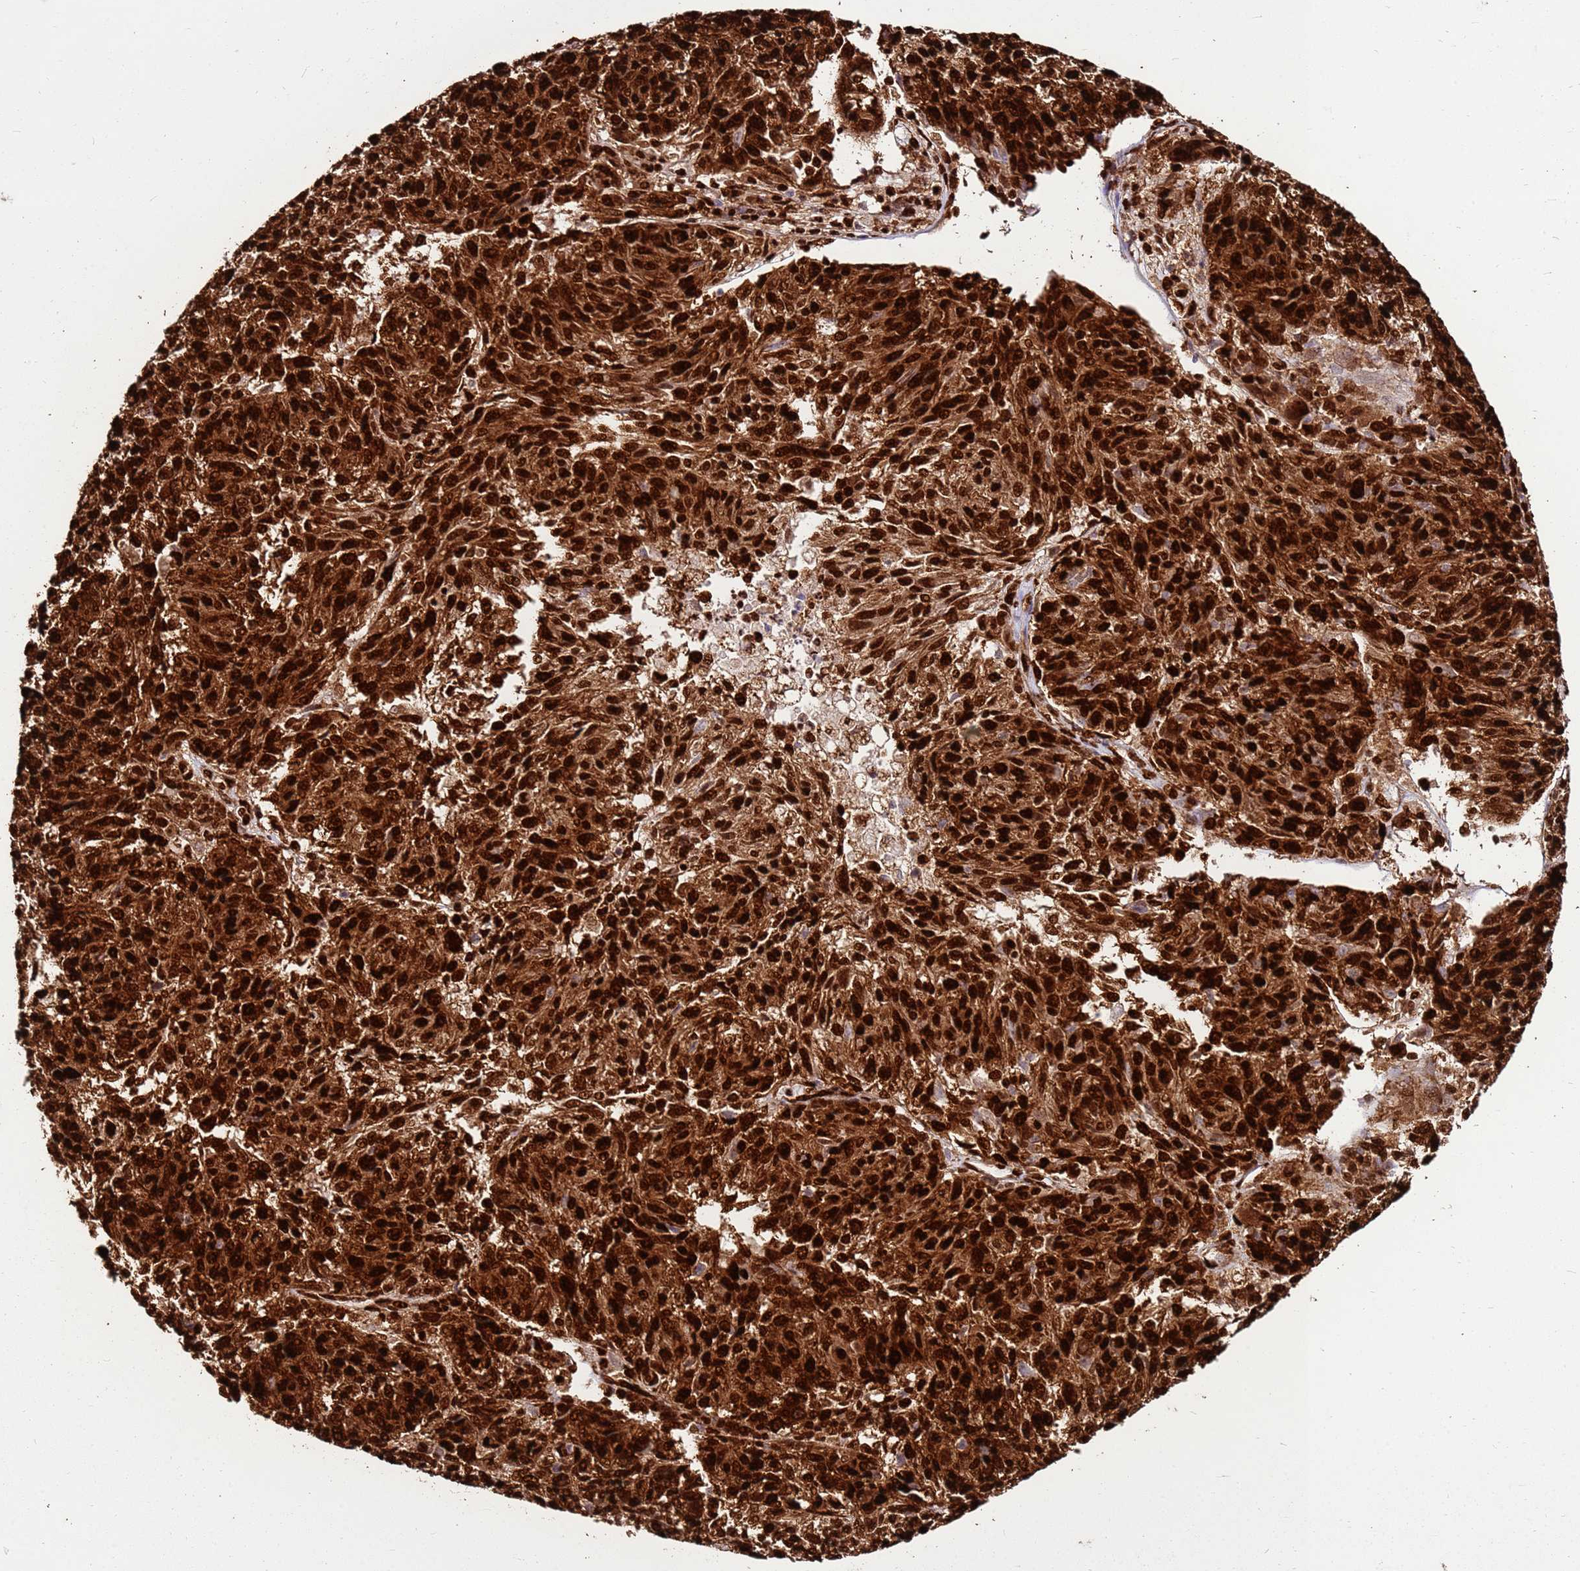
{"staining": {"intensity": "strong", "quantity": ">75%", "location": "cytoplasmic/membranous,nuclear"}, "tissue": "melanoma", "cell_type": "Tumor cells", "image_type": "cancer", "snomed": [{"axis": "morphology", "description": "Malignant melanoma, NOS"}, {"axis": "topography", "description": "Skin"}], "caption": "Immunohistochemistry (IHC) (DAB) staining of melanoma displays strong cytoplasmic/membranous and nuclear protein staining in approximately >75% of tumor cells. Immunohistochemistry stains the protein of interest in brown and the nuclei are stained blue.", "gene": "HNRNPAB", "patient": {"sex": "male", "age": 53}}